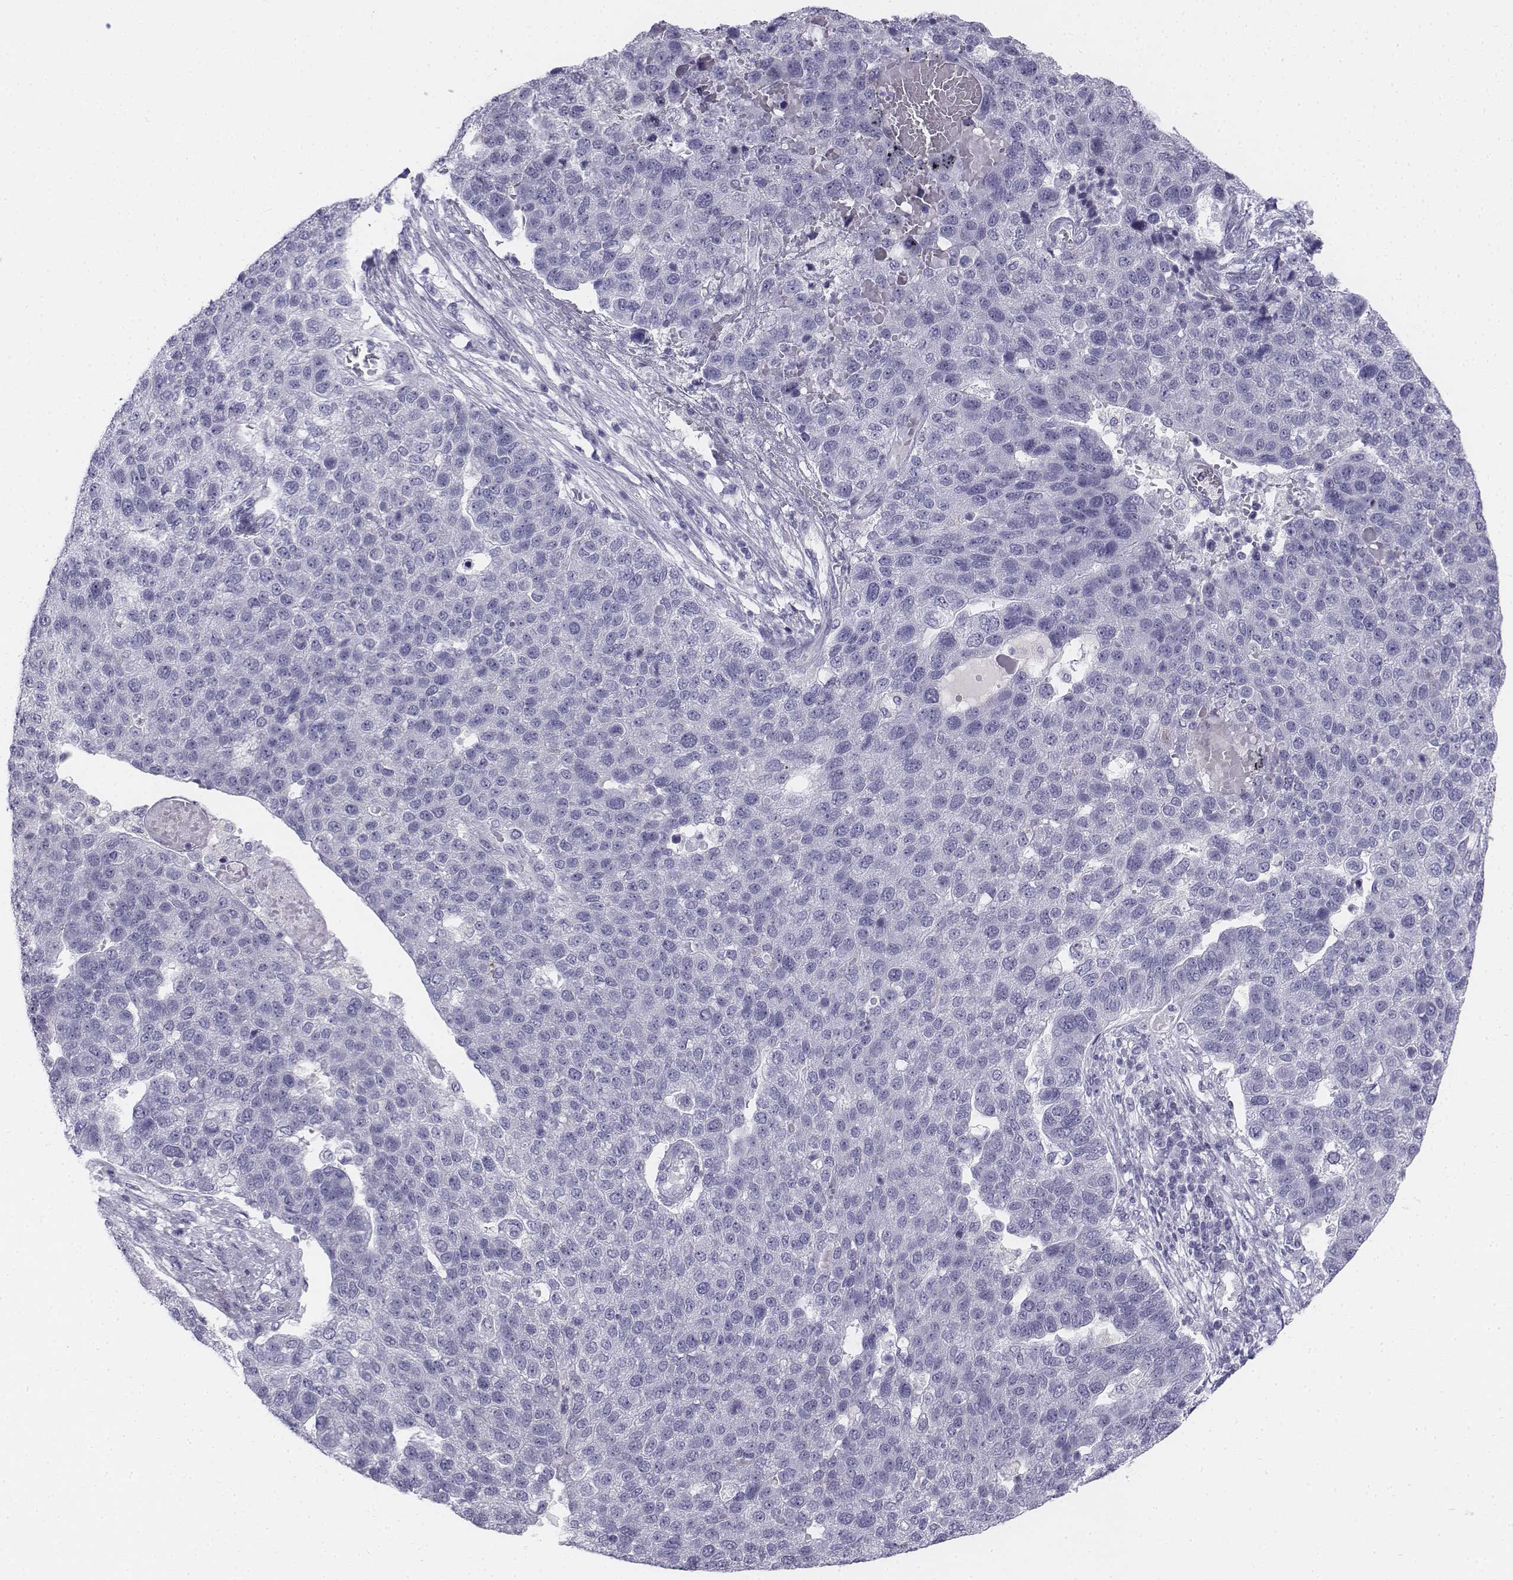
{"staining": {"intensity": "negative", "quantity": "none", "location": "none"}, "tissue": "pancreatic cancer", "cell_type": "Tumor cells", "image_type": "cancer", "snomed": [{"axis": "morphology", "description": "Adenocarcinoma, NOS"}, {"axis": "topography", "description": "Pancreas"}], "caption": "Pancreatic cancer (adenocarcinoma) was stained to show a protein in brown. There is no significant positivity in tumor cells.", "gene": "TH", "patient": {"sex": "female", "age": 61}}